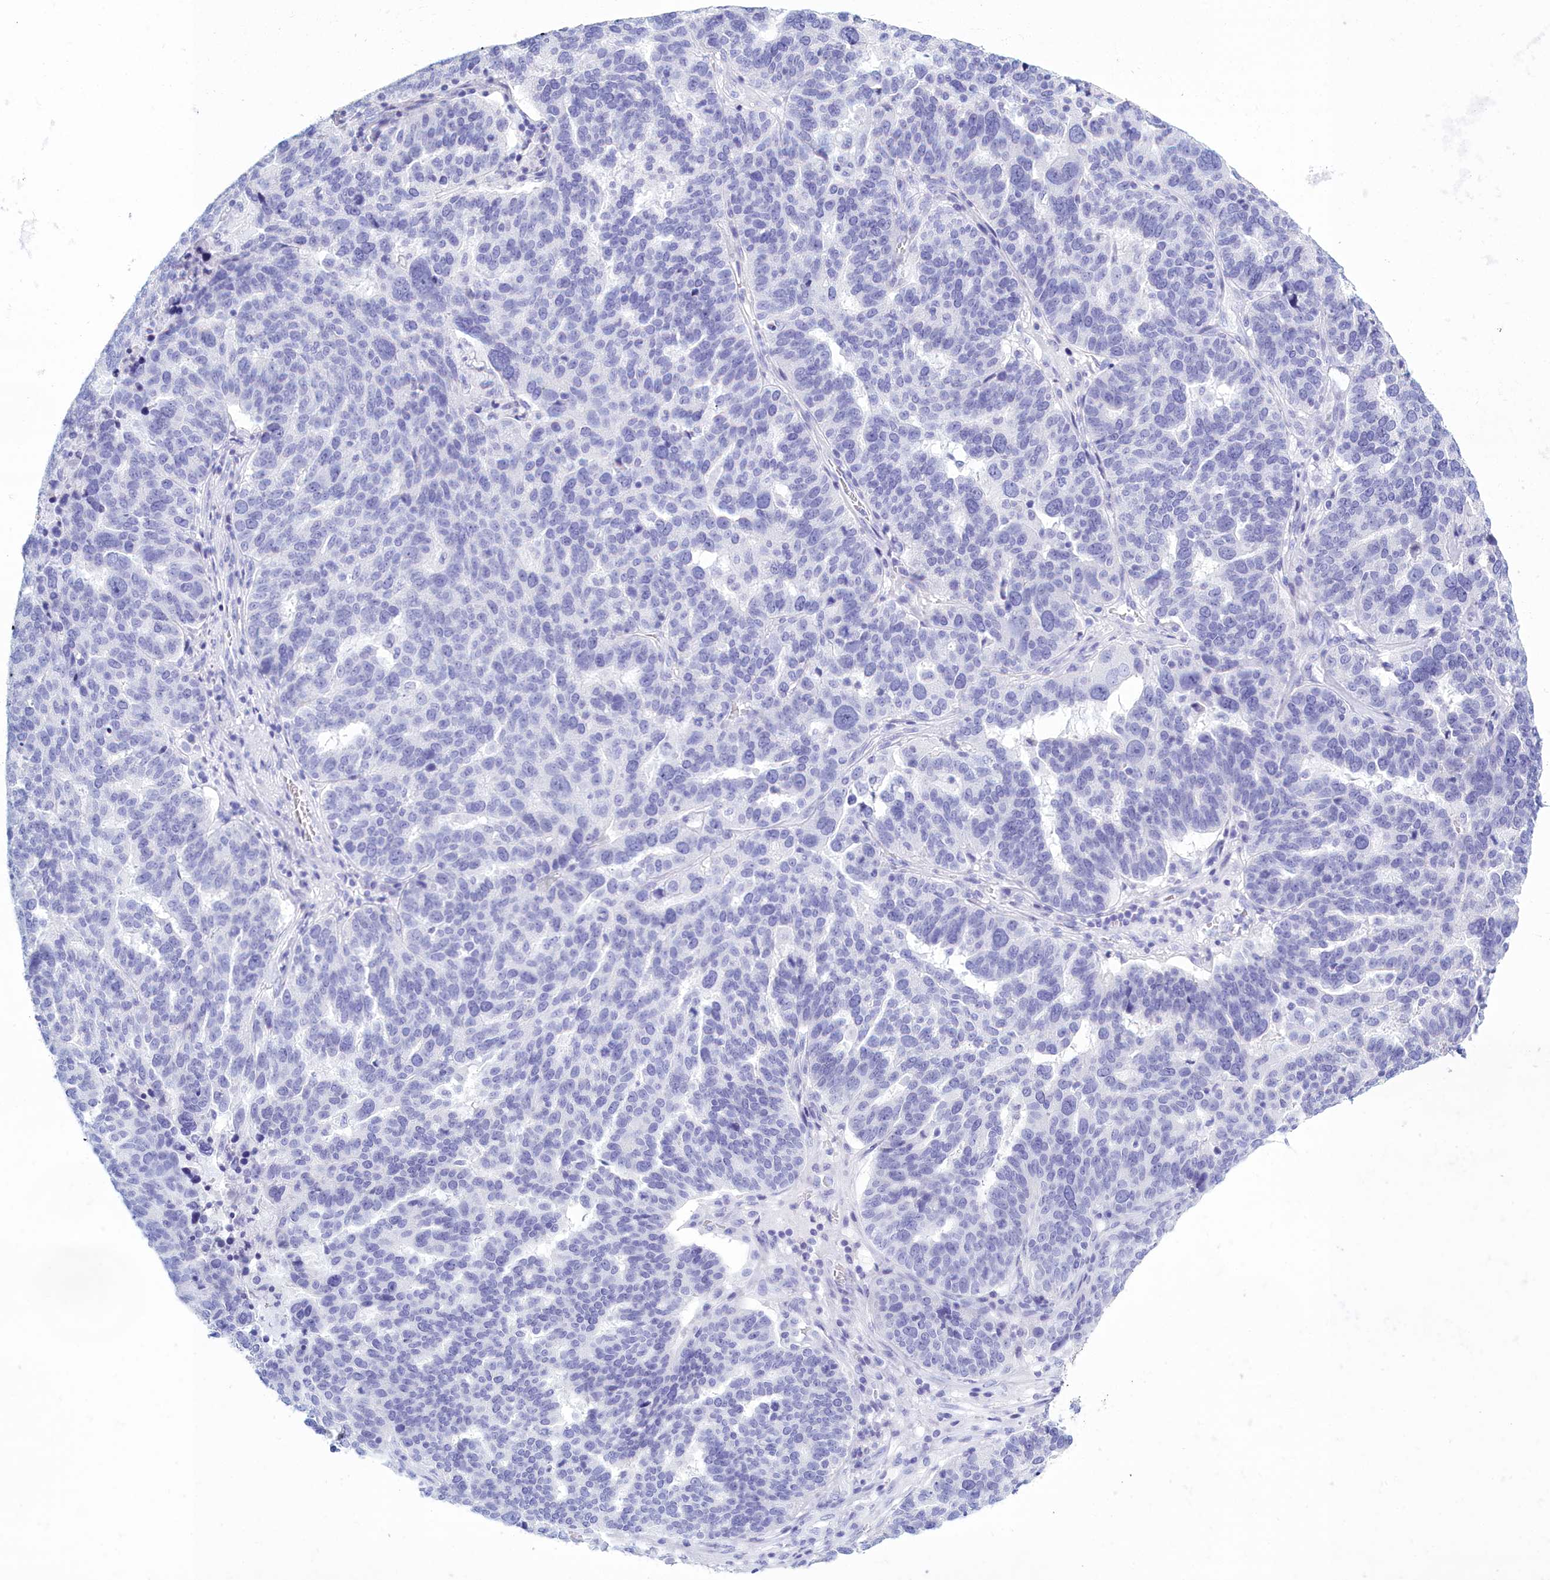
{"staining": {"intensity": "negative", "quantity": "none", "location": "none"}, "tissue": "ovarian cancer", "cell_type": "Tumor cells", "image_type": "cancer", "snomed": [{"axis": "morphology", "description": "Cystadenocarcinoma, serous, NOS"}, {"axis": "topography", "description": "Ovary"}], "caption": "IHC of serous cystadenocarcinoma (ovarian) reveals no positivity in tumor cells.", "gene": "TMEM97", "patient": {"sex": "female", "age": 59}}